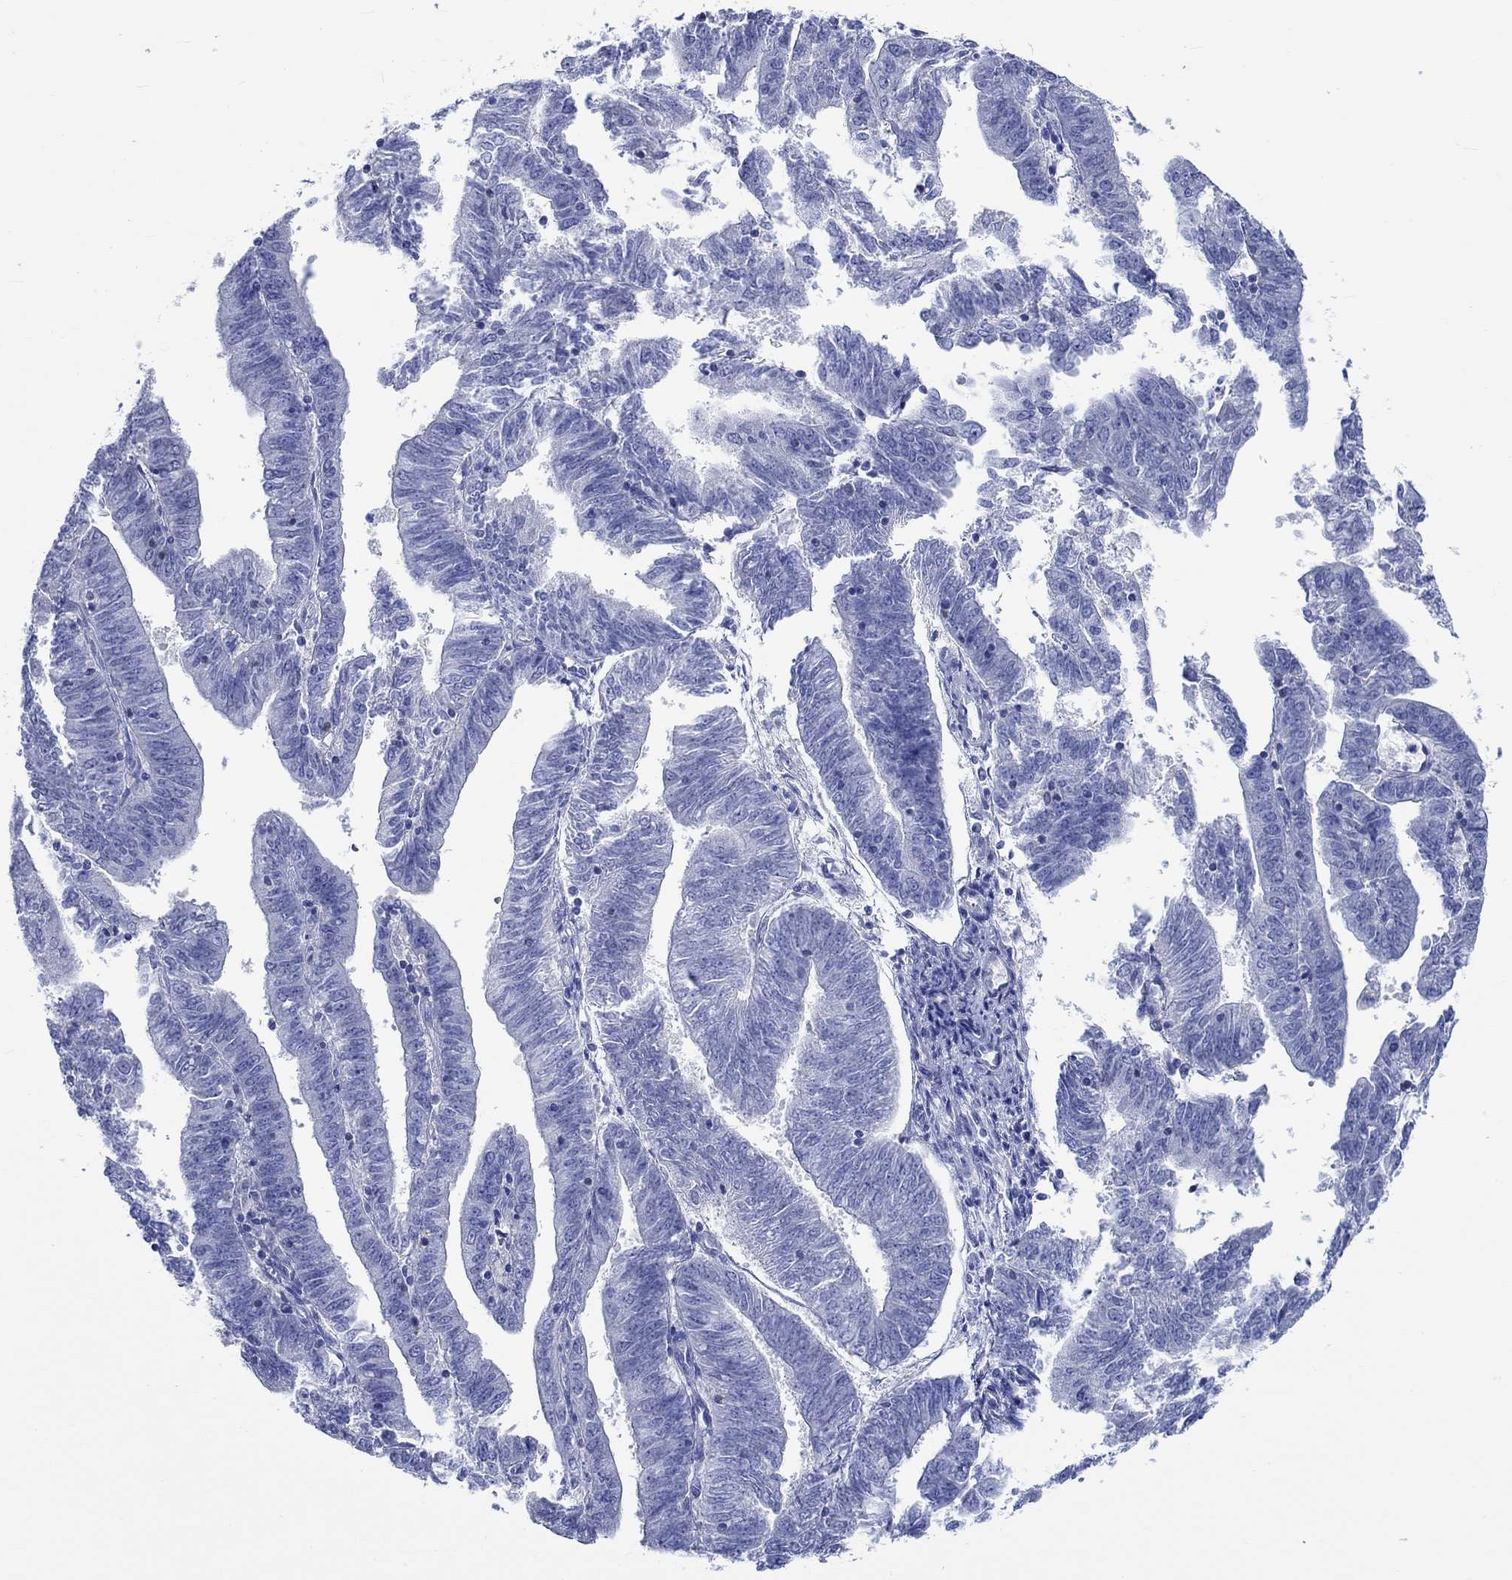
{"staining": {"intensity": "negative", "quantity": "none", "location": "none"}, "tissue": "endometrial cancer", "cell_type": "Tumor cells", "image_type": "cancer", "snomed": [{"axis": "morphology", "description": "Adenocarcinoma, NOS"}, {"axis": "topography", "description": "Endometrium"}], "caption": "High power microscopy photomicrograph of an immunohistochemistry photomicrograph of endometrial adenocarcinoma, revealing no significant expression in tumor cells.", "gene": "PTPRN2", "patient": {"sex": "female", "age": 82}}